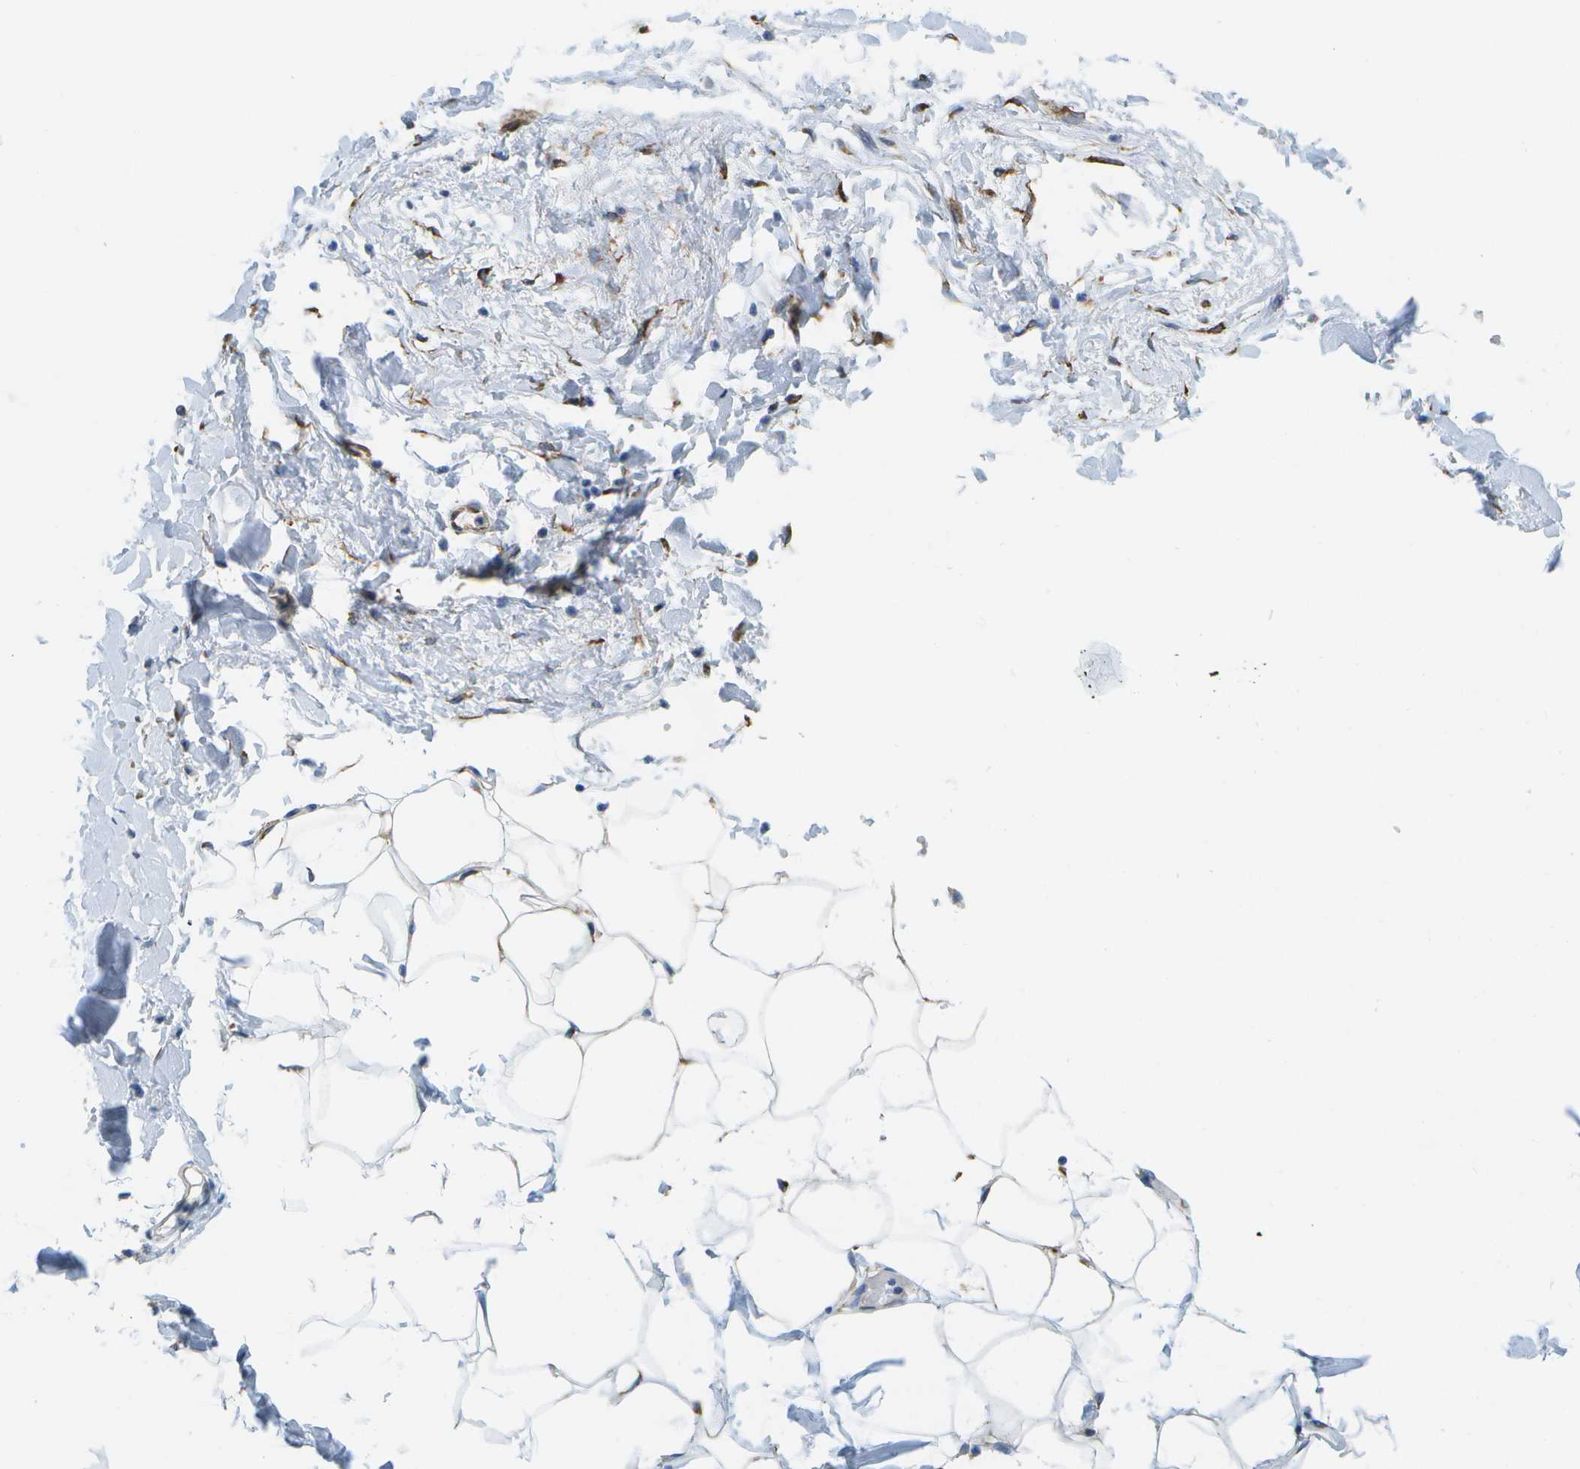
{"staining": {"intensity": "moderate", "quantity": ">75%", "location": "cytoplasmic/membranous"}, "tissue": "adipose tissue", "cell_type": "Adipocytes", "image_type": "normal", "snomed": [{"axis": "morphology", "description": "Normal tissue, NOS"}, {"axis": "topography", "description": "Soft tissue"}, {"axis": "topography", "description": "Vascular tissue"}], "caption": "Immunohistochemical staining of normal adipose tissue reveals >75% levels of moderate cytoplasmic/membranous protein expression in about >75% of adipocytes. The staining was performed using DAB, with brown indicating positive protein expression. Nuclei are stained blue with hematoxylin.", "gene": "ZDHHC17", "patient": {"sex": "female", "age": 35}}